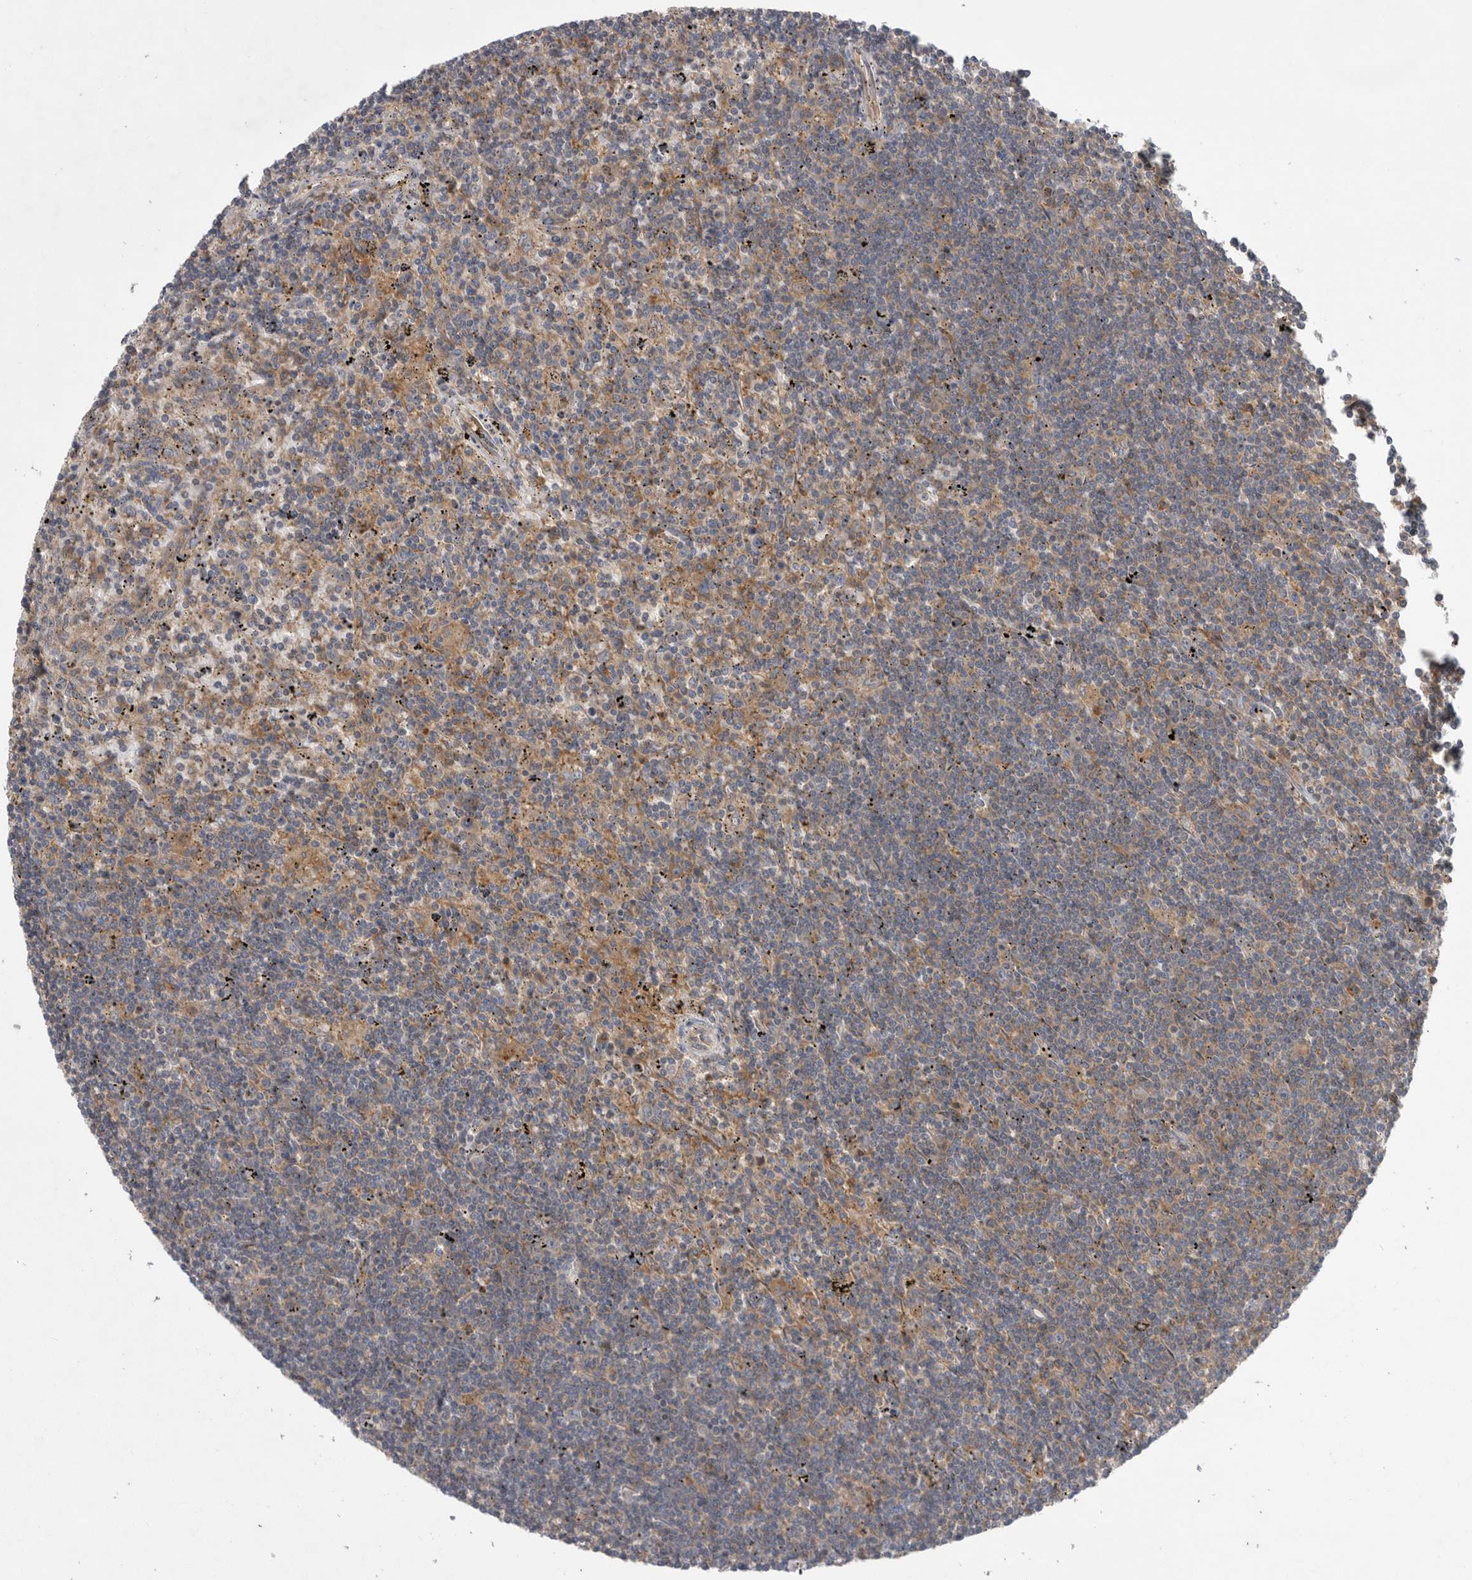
{"staining": {"intensity": "weak", "quantity": "<25%", "location": "cytoplasmic/membranous"}, "tissue": "lymphoma", "cell_type": "Tumor cells", "image_type": "cancer", "snomed": [{"axis": "morphology", "description": "Malignant lymphoma, non-Hodgkin's type, Low grade"}, {"axis": "topography", "description": "Spleen"}], "caption": "Tumor cells show no significant protein positivity in lymphoma.", "gene": "C1orf109", "patient": {"sex": "male", "age": 76}}